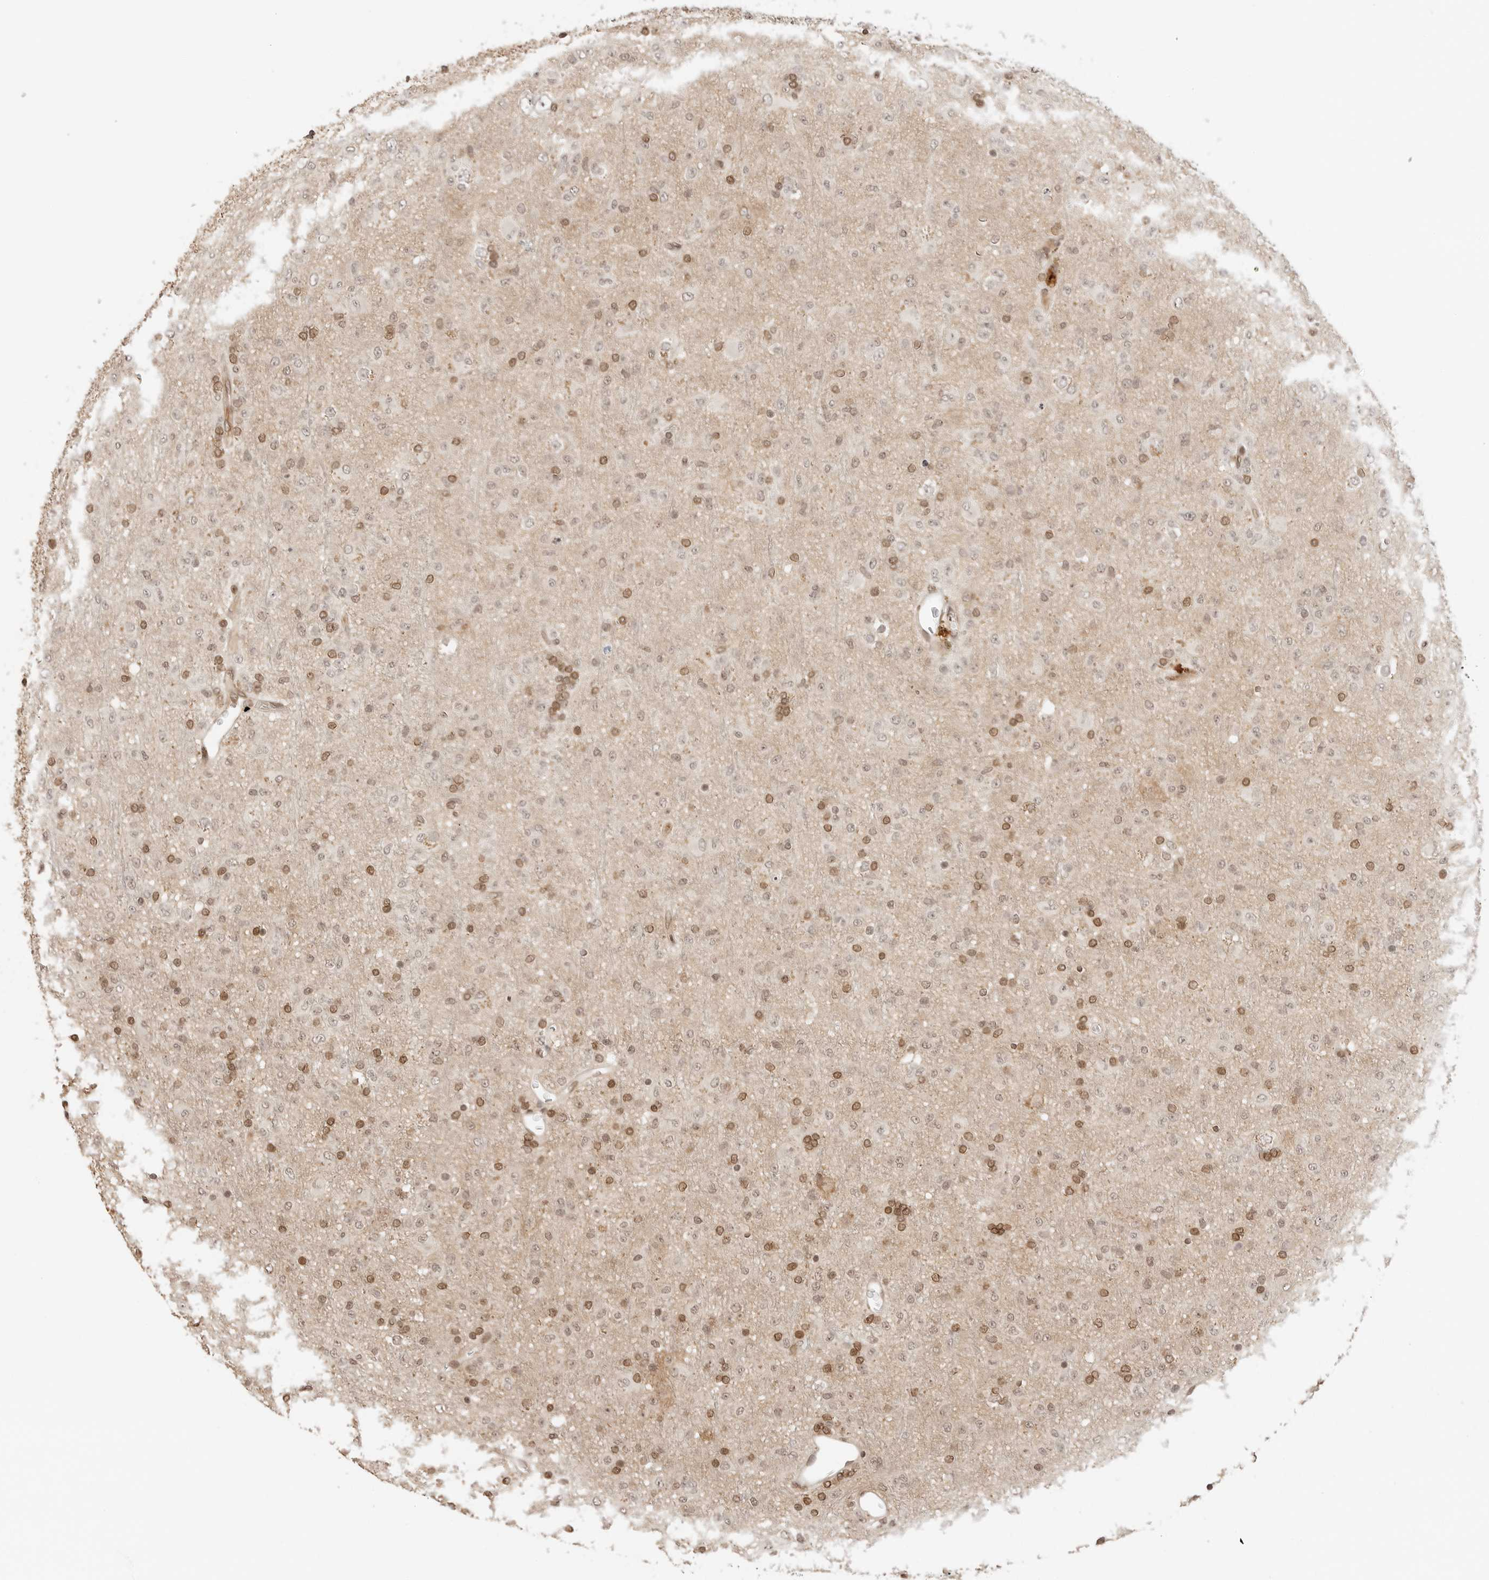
{"staining": {"intensity": "moderate", "quantity": "25%-75%", "location": "nuclear"}, "tissue": "glioma", "cell_type": "Tumor cells", "image_type": "cancer", "snomed": [{"axis": "morphology", "description": "Glioma, malignant, Low grade"}, {"axis": "topography", "description": "Brain"}], "caption": "Glioma stained with a protein marker reveals moderate staining in tumor cells.", "gene": "POLH", "patient": {"sex": "male", "age": 65}}